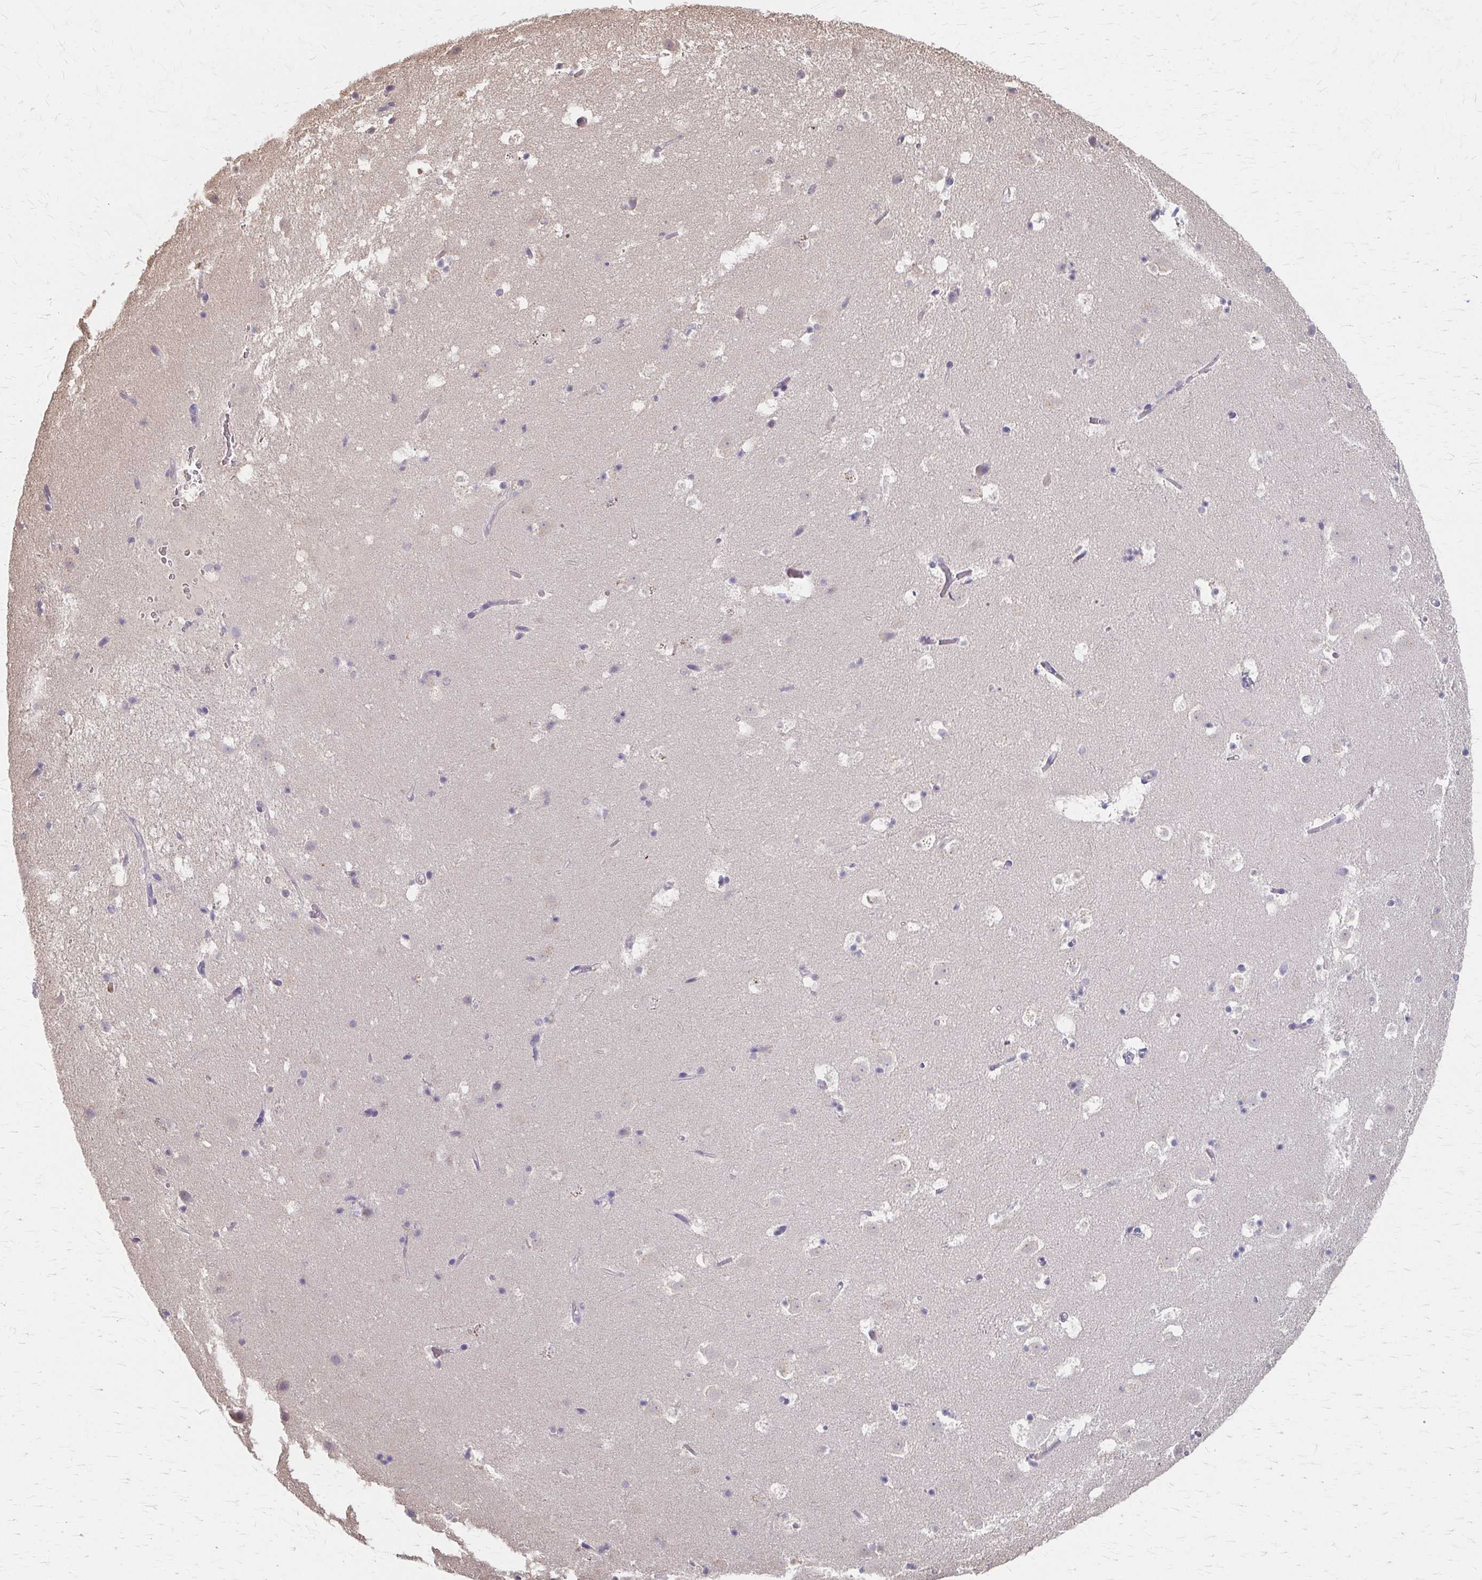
{"staining": {"intensity": "negative", "quantity": "none", "location": "none"}, "tissue": "caudate", "cell_type": "Glial cells", "image_type": "normal", "snomed": [{"axis": "morphology", "description": "Normal tissue, NOS"}, {"axis": "topography", "description": "Lateral ventricle wall"}], "caption": "High magnification brightfield microscopy of benign caudate stained with DAB (brown) and counterstained with hematoxylin (blue): glial cells show no significant positivity. (Stains: DAB immunohistochemistry (IHC) with hematoxylin counter stain, Microscopy: brightfield microscopy at high magnification).", "gene": "RABGAP1L", "patient": {"sex": "male", "age": 37}}